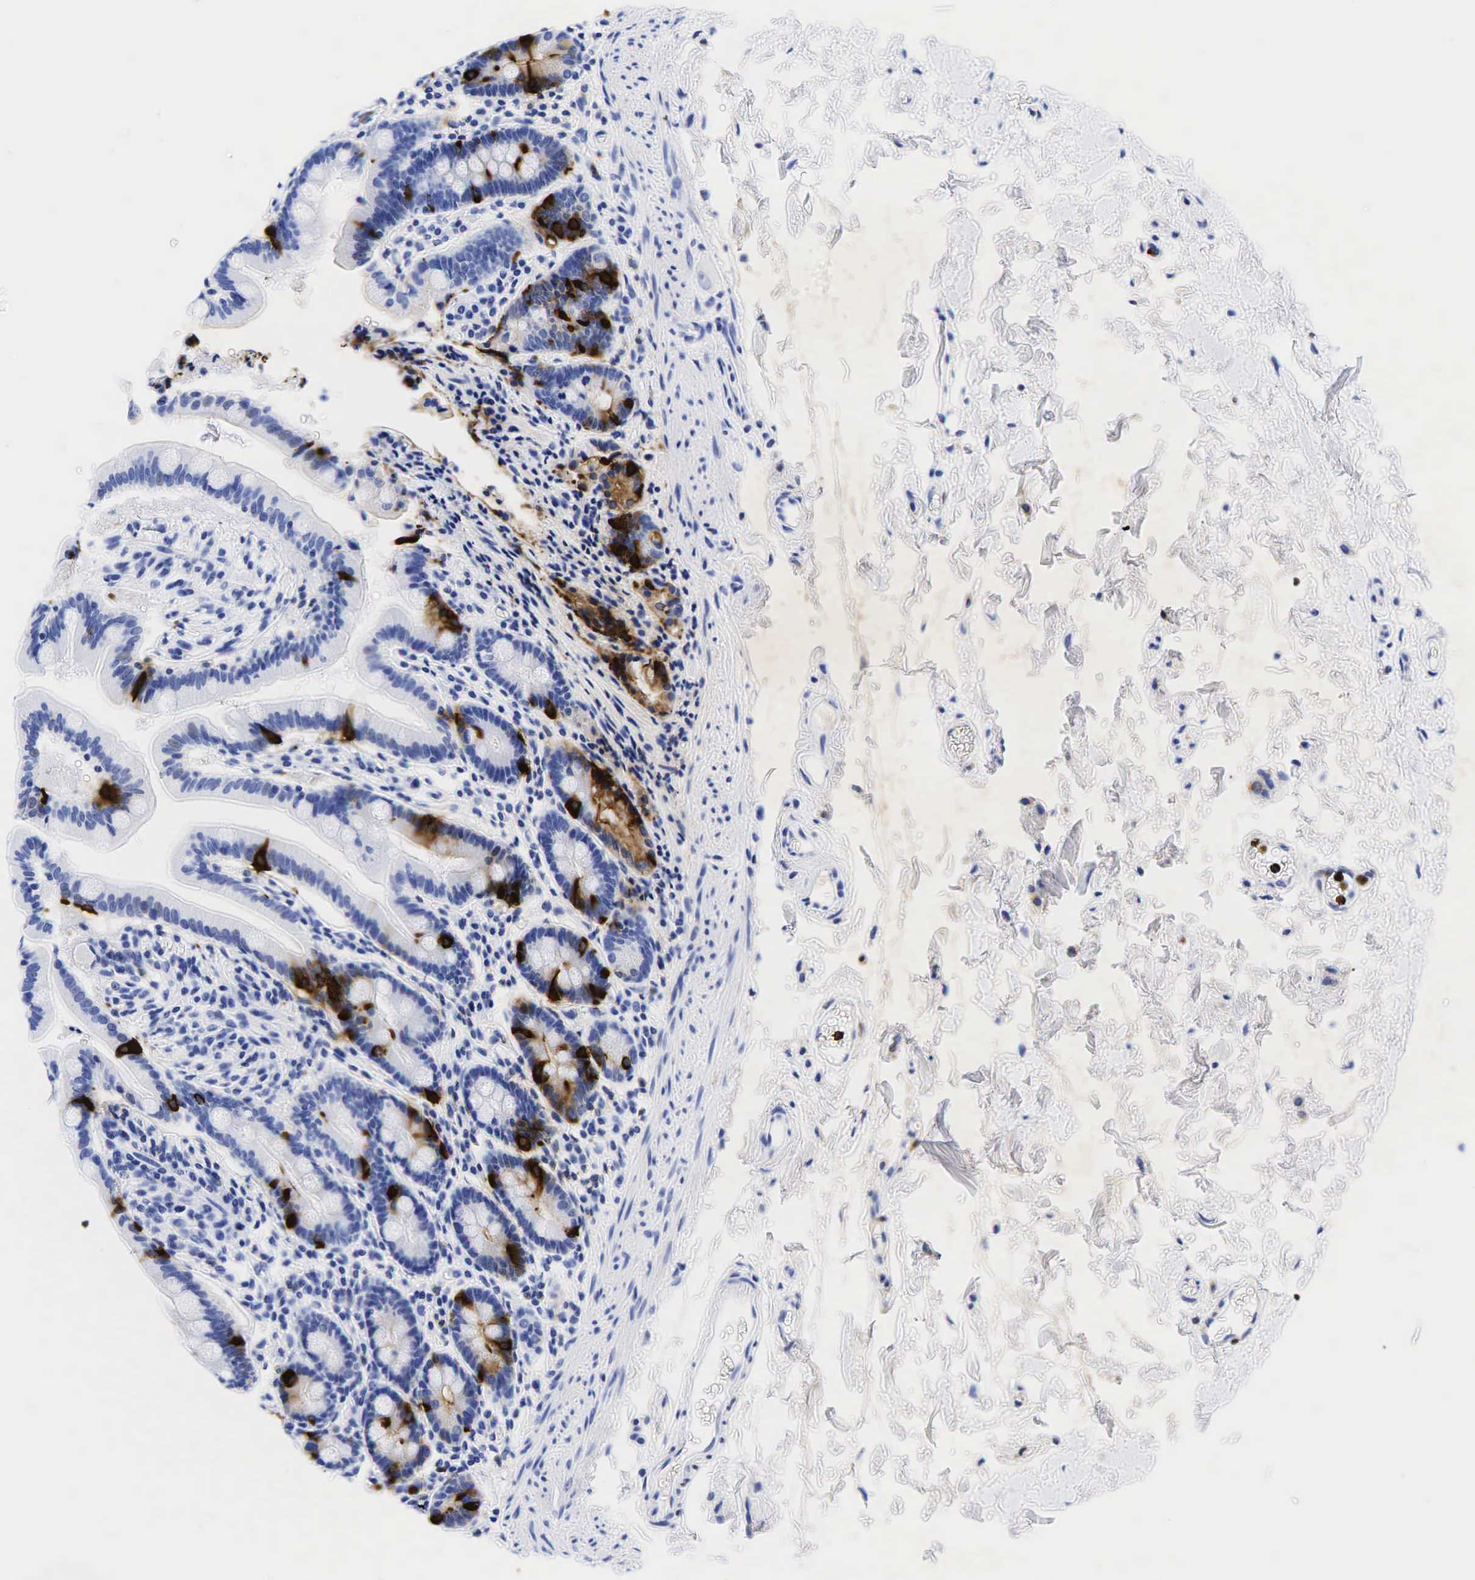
{"staining": {"intensity": "strong", "quantity": "<25%", "location": "cytoplasmic/membranous"}, "tissue": "duodenum", "cell_type": "Glandular cells", "image_type": "normal", "snomed": [{"axis": "morphology", "description": "Normal tissue, NOS"}, {"axis": "topography", "description": "Duodenum"}], "caption": "This photomicrograph reveals IHC staining of normal duodenum, with medium strong cytoplasmic/membranous positivity in approximately <25% of glandular cells.", "gene": "CHGA", "patient": {"sex": "female", "age": 77}}